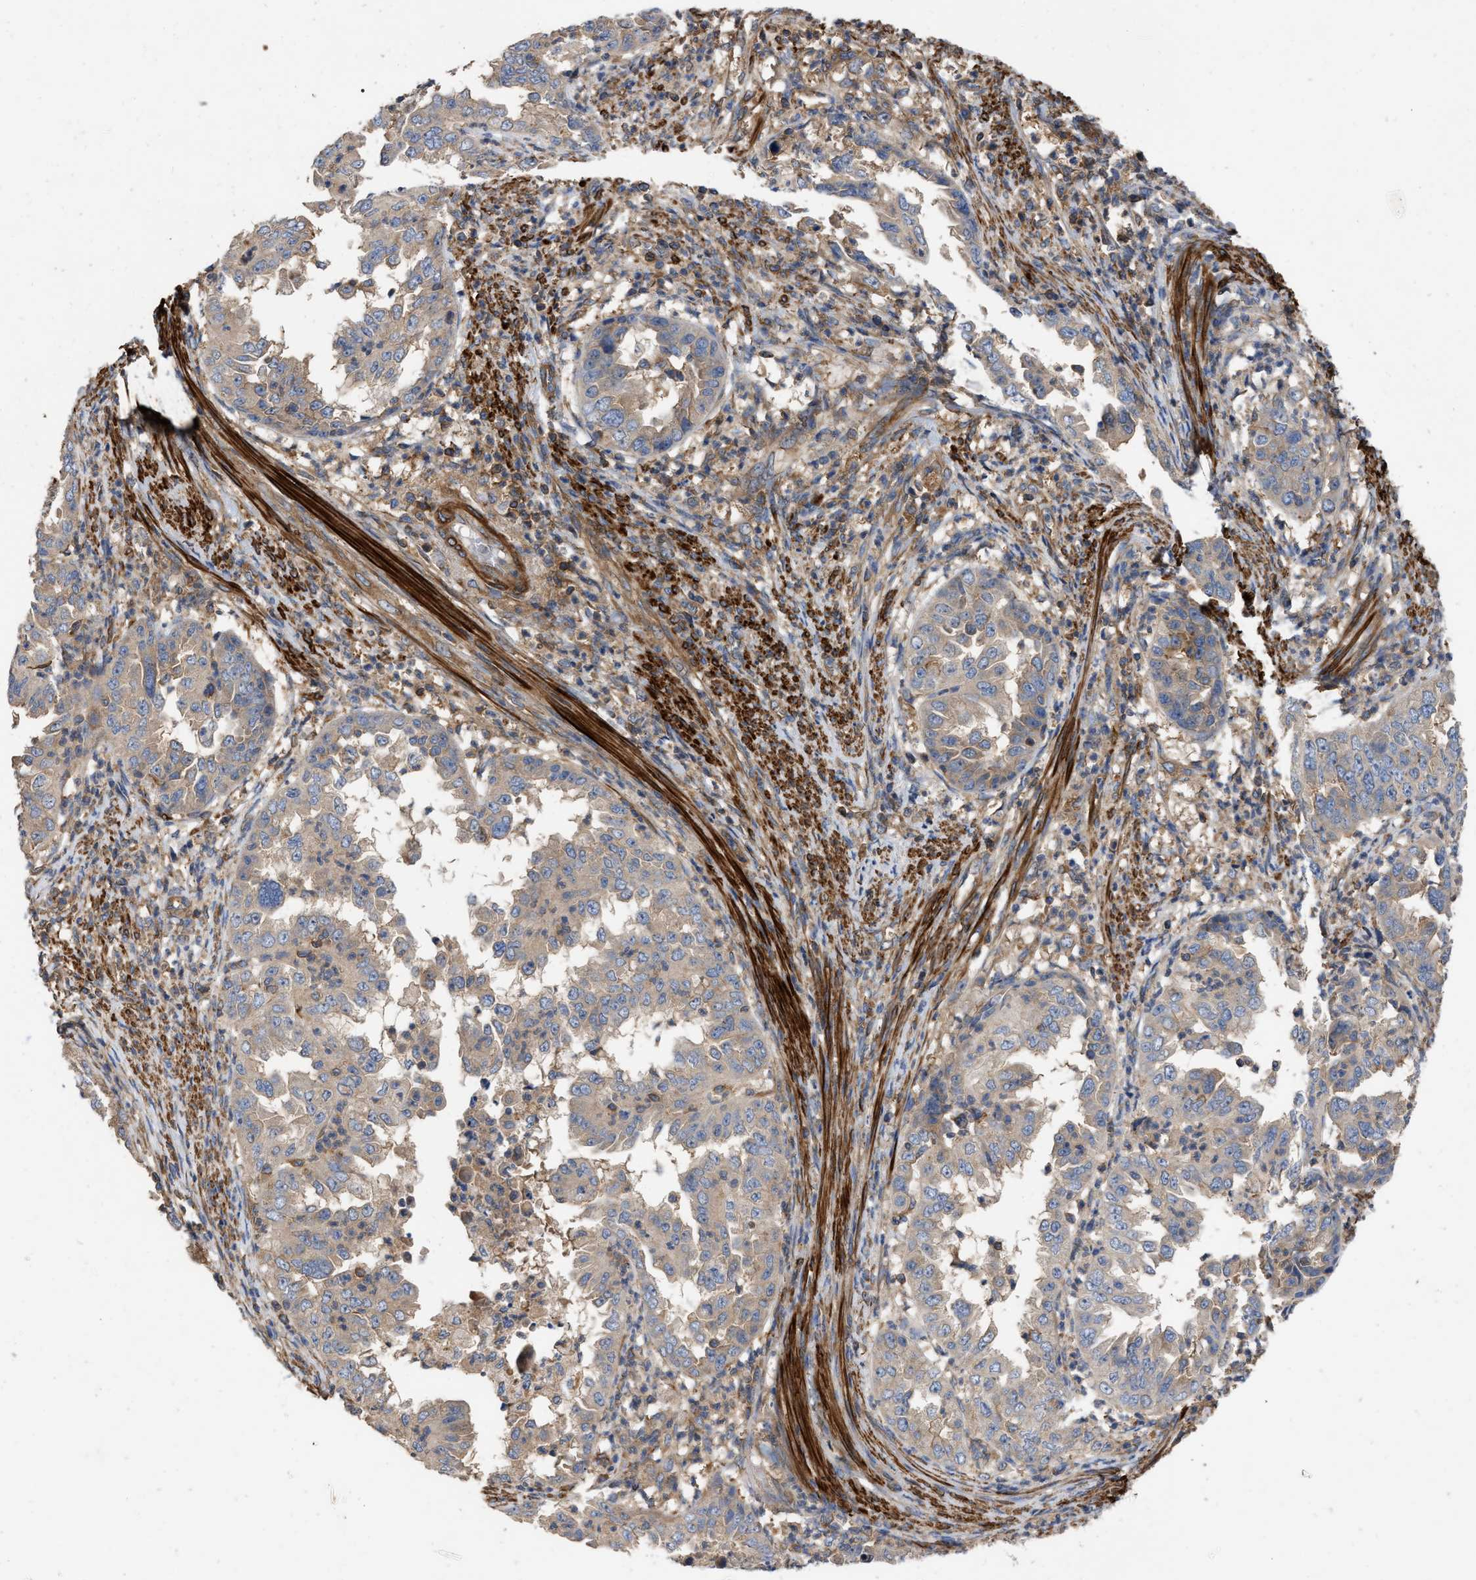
{"staining": {"intensity": "weak", "quantity": "25%-75%", "location": "cytoplasmic/membranous"}, "tissue": "endometrial cancer", "cell_type": "Tumor cells", "image_type": "cancer", "snomed": [{"axis": "morphology", "description": "Adenocarcinoma, NOS"}, {"axis": "topography", "description": "Endometrium"}], "caption": "Immunohistochemical staining of adenocarcinoma (endometrial) demonstrates weak cytoplasmic/membranous protein expression in about 25%-75% of tumor cells.", "gene": "RABEP1", "patient": {"sex": "female", "age": 85}}